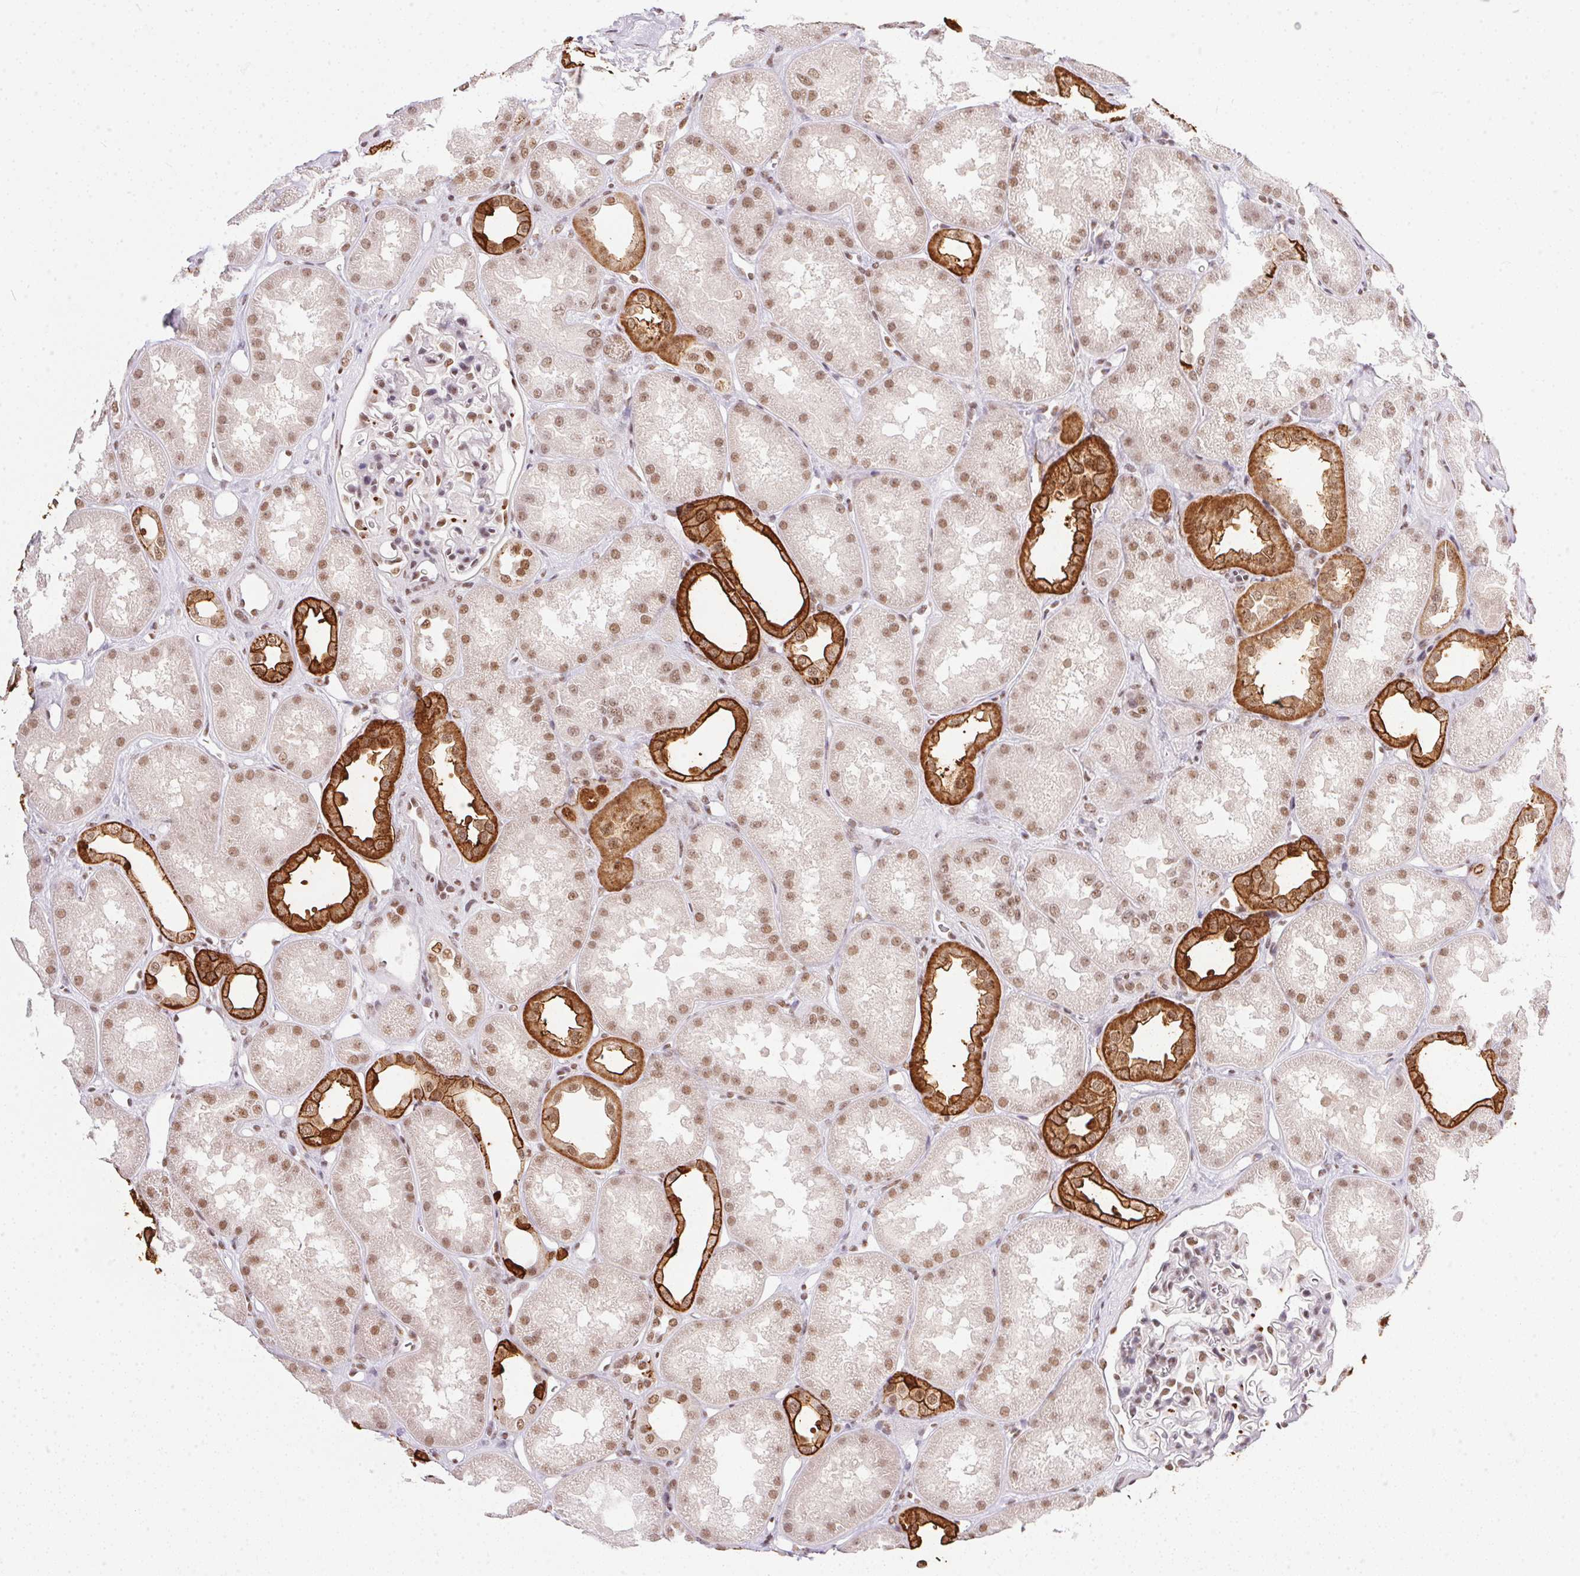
{"staining": {"intensity": "moderate", "quantity": ">75%", "location": "nuclear"}, "tissue": "kidney", "cell_type": "Cells in glomeruli", "image_type": "normal", "snomed": [{"axis": "morphology", "description": "Normal tissue, NOS"}, {"axis": "topography", "description": "Kidney"}], "caption": "This histopathology image displays benign kidney stained with immunohistochemistry to label a protein in brown. The nuclear of cells in glomeruli show moderate positivity for the protein. Nuclei are counter-stained blue.", "gene": "NFE2L1", "patient": {"sex": "male", "age": 61}}